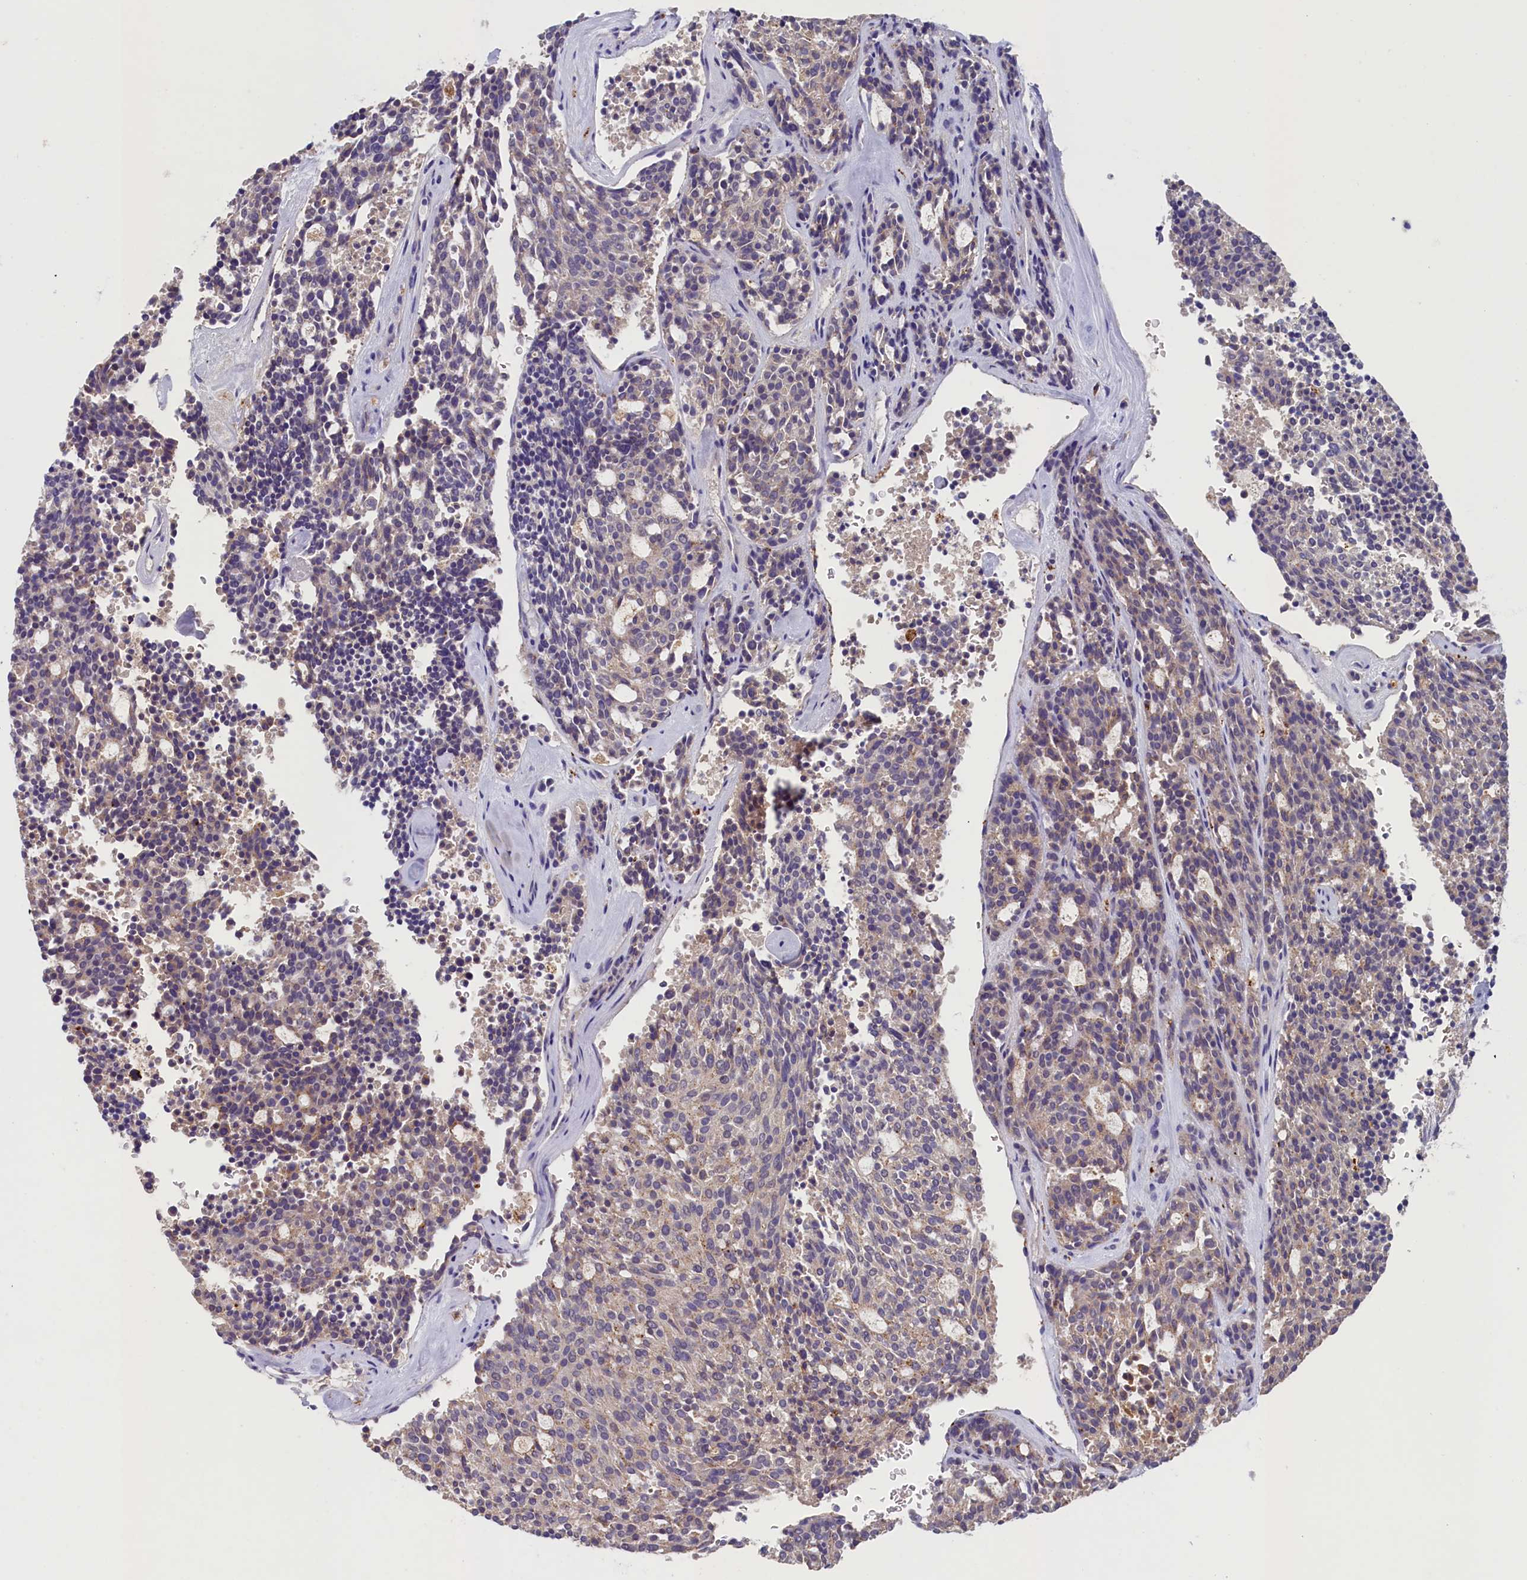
{"staining": {"intensity": "negative", "quantity": "none", "location": "none"}, "tissue": "carcinoid", "cell_type": "Tumor cells", "image_type": "cancer", "snomed": [{"axis": "morphology", "description": "Carcinoid, malignant, NOS"}, {"axis": "topography", "description": "Pancreas"}], "caption": "High magnification brightfield microscopy of carcinoid stained with DAB (brown) and counterstained with hematoxylin (blue): tumor cells show no significant staining. (DAB IHC visualized using brightfield microscopy, high magnification).", "gene": "NUBP2", "patient": {"sex": "female", "age": 54}}